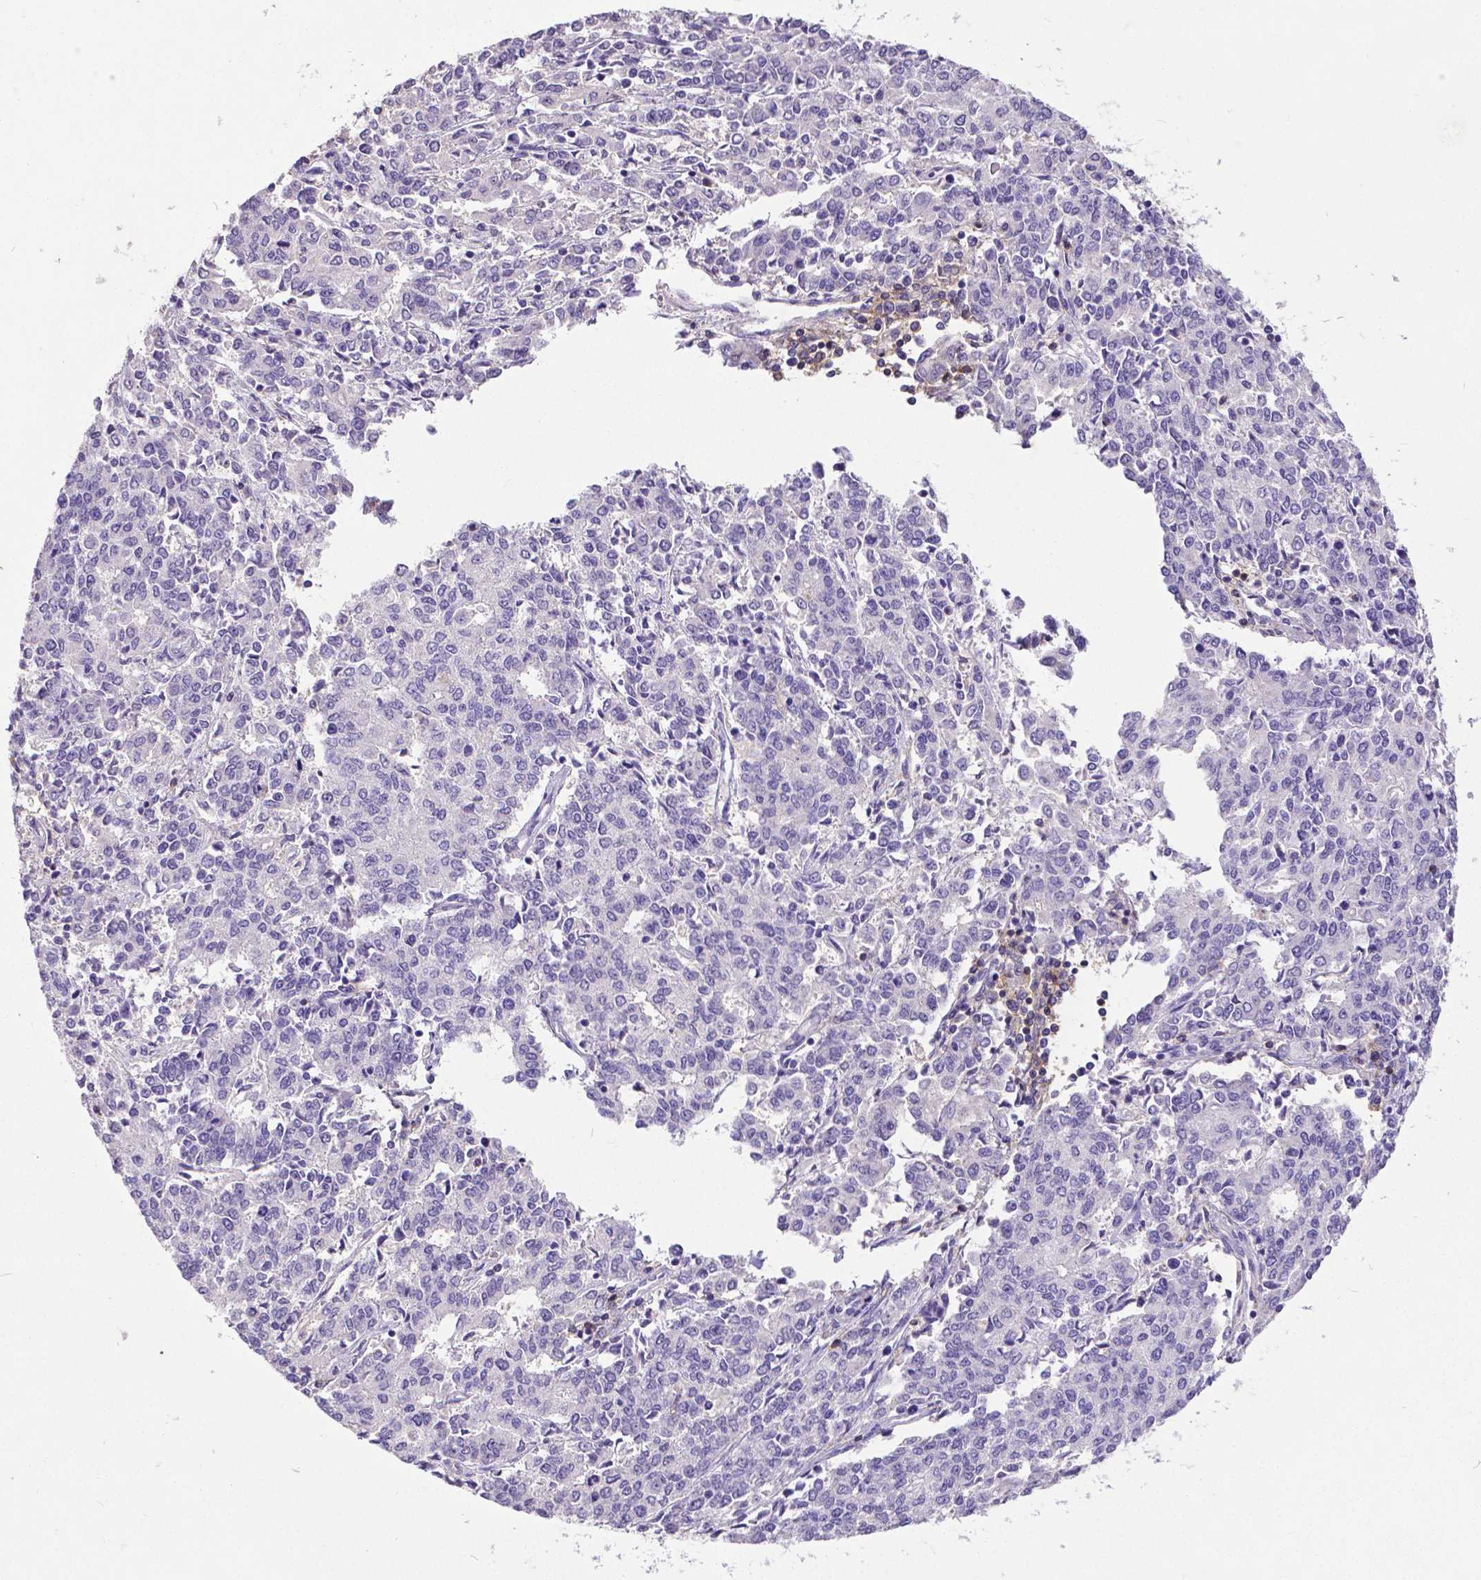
{"staining": {"intensity": "negative", "quantity": "none", "location": "none"}, "tissue": "endometrial cancer", "cell_type": "Tumor cells", "image_type": "cancer", "snomed": [{"axis": "morphology", "description": "Adenocarcinoma, NOS"}, {"axis": "topography", "description": "Endometrium"}], "caption": "Adenocarcinoma (endometrial) stained for a protein using immunohistochemistry (IHC) reveals no staining tumor cells.", "gene": "CD4", "patient": {"sex": "female", "age": 50}}